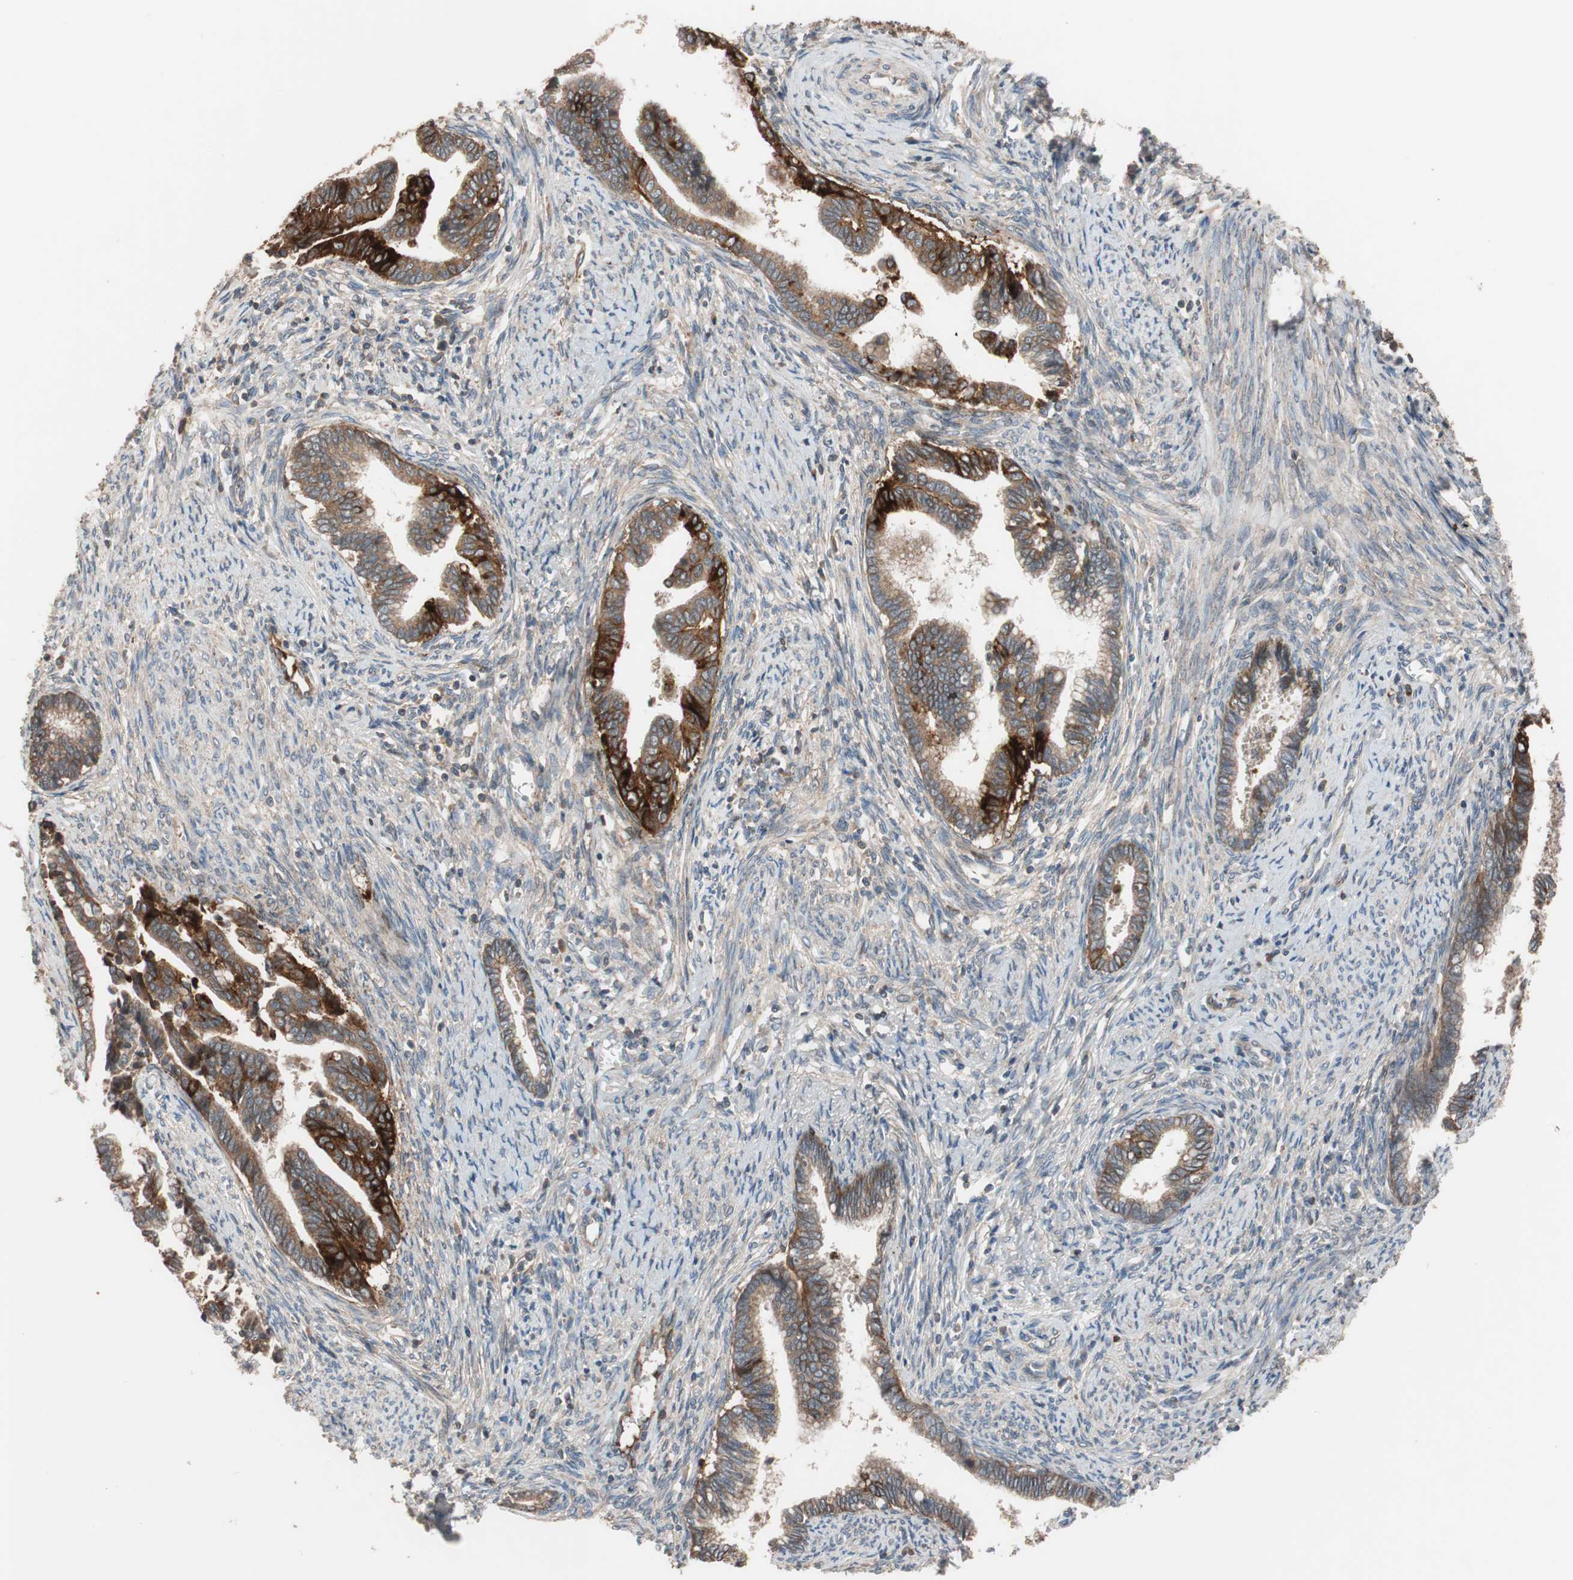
{"staining": {"intensity": "strong", "quantity": ">75%", "location": "cytoplasmic/membranous"}, "tissue": "cervical cancer", "cell_type": "Tumor cells", "image_type": "cancer", "snomed": [{"axis": "morphology", "description": "Adenocarcinoma, NOS"}, {"axis": "topography", "description": "Cervix"}], "caption": "Cervical cancer (adenocarcinoma) stained with a brown dye displays strong cytoplasmic/membranous positive positivity in approximately >75% of tumor cells.", "gene": "SDC4", "patient": {"sex": "female", "age": 44}}